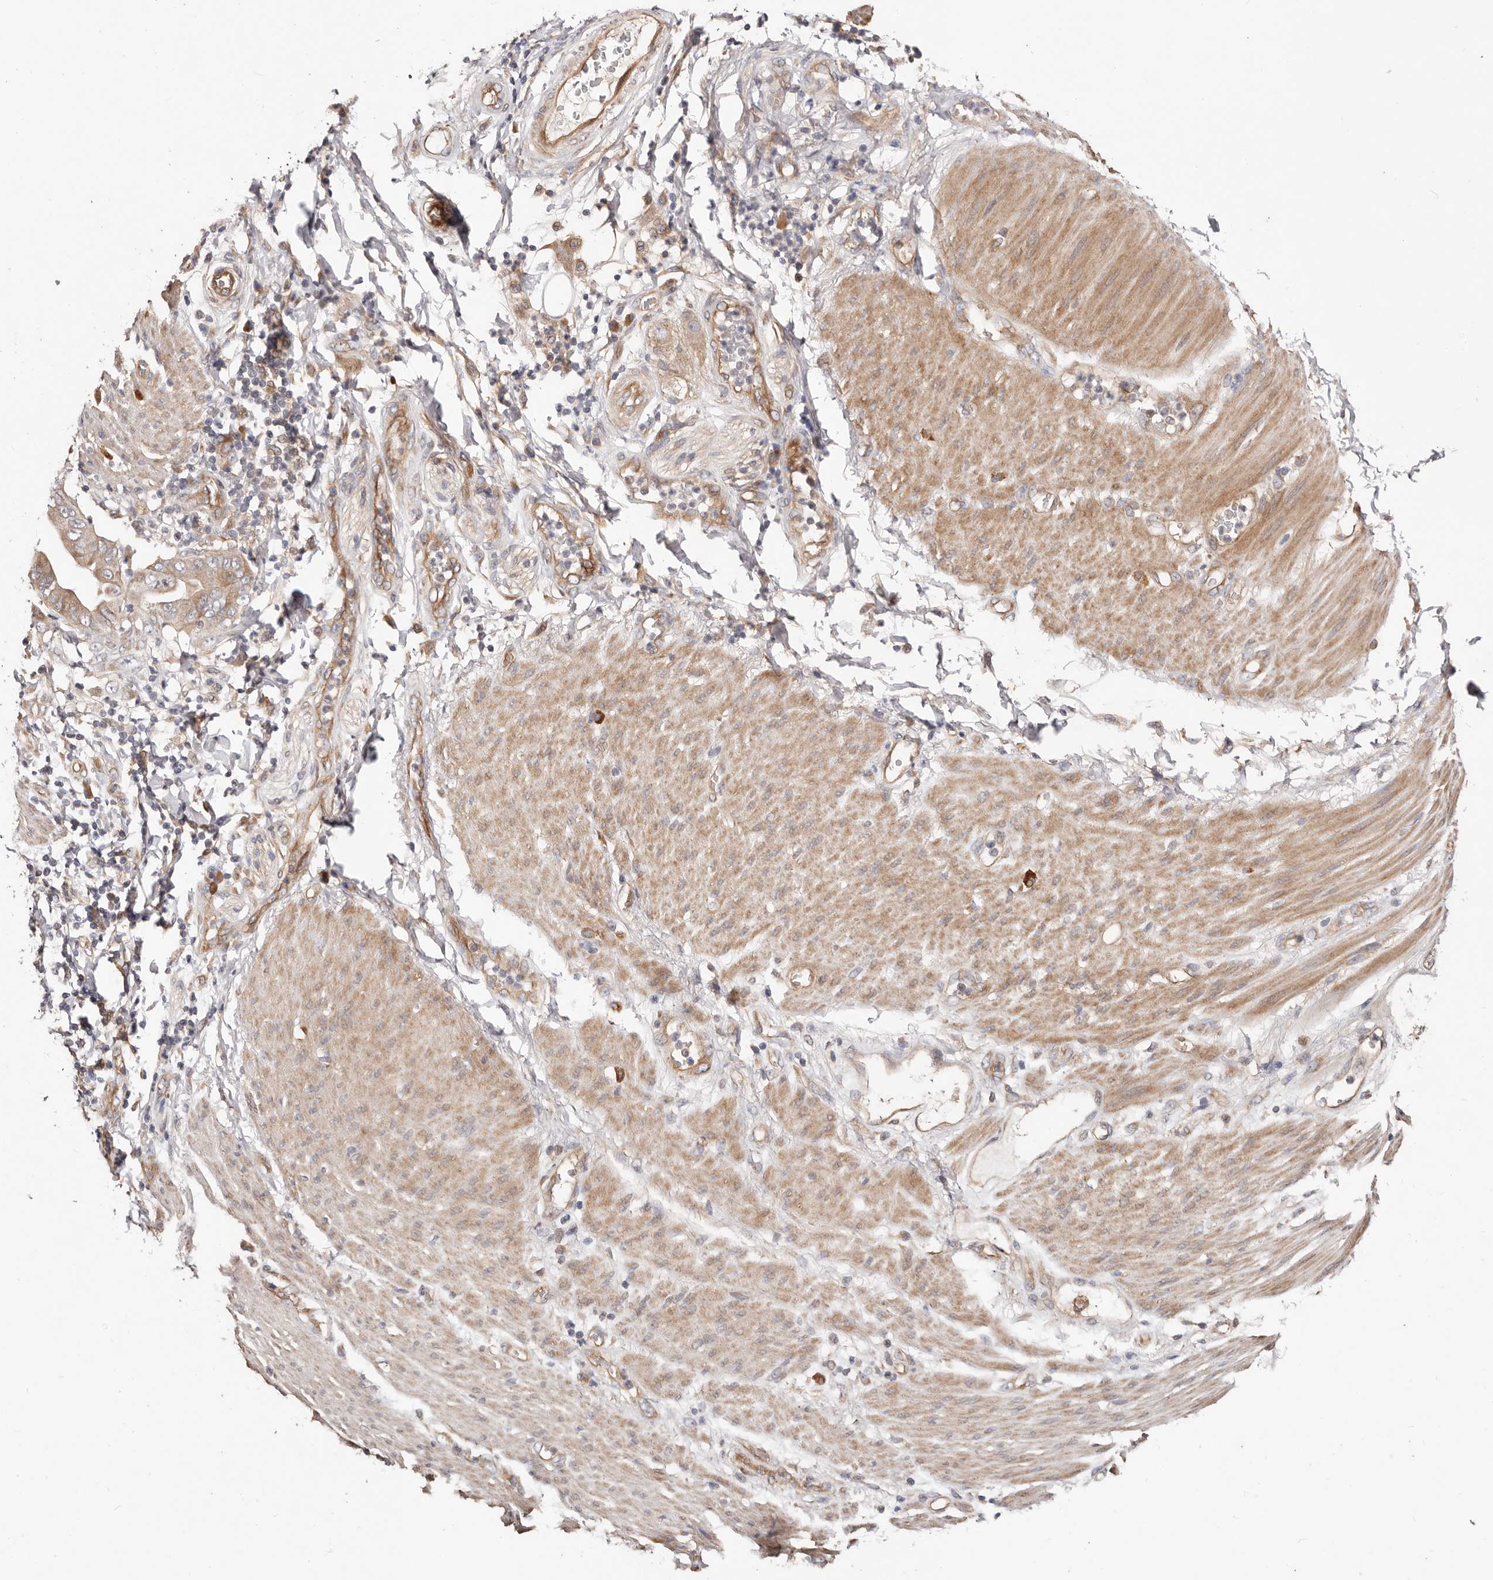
{"staining": {"intensity": "weak", "quantity": ">75%", "location": "cytoplasmic/membranous"}, "tissue": "stomach cancer", "cell_type": "Tumor cells", "image_type": "cancer", "snomed": [{"axis": "morphology", "description": "Adenocarcinoma, NOS"}, {"axis": "topography", "description": "Stomach"}], "caption": "Stomach cancer stained for a protein shows weak cytoplasmic/membranous positivity in tumor cells.", "gene": "MACF1", "patient": {"sex": "female", "age": 73}}